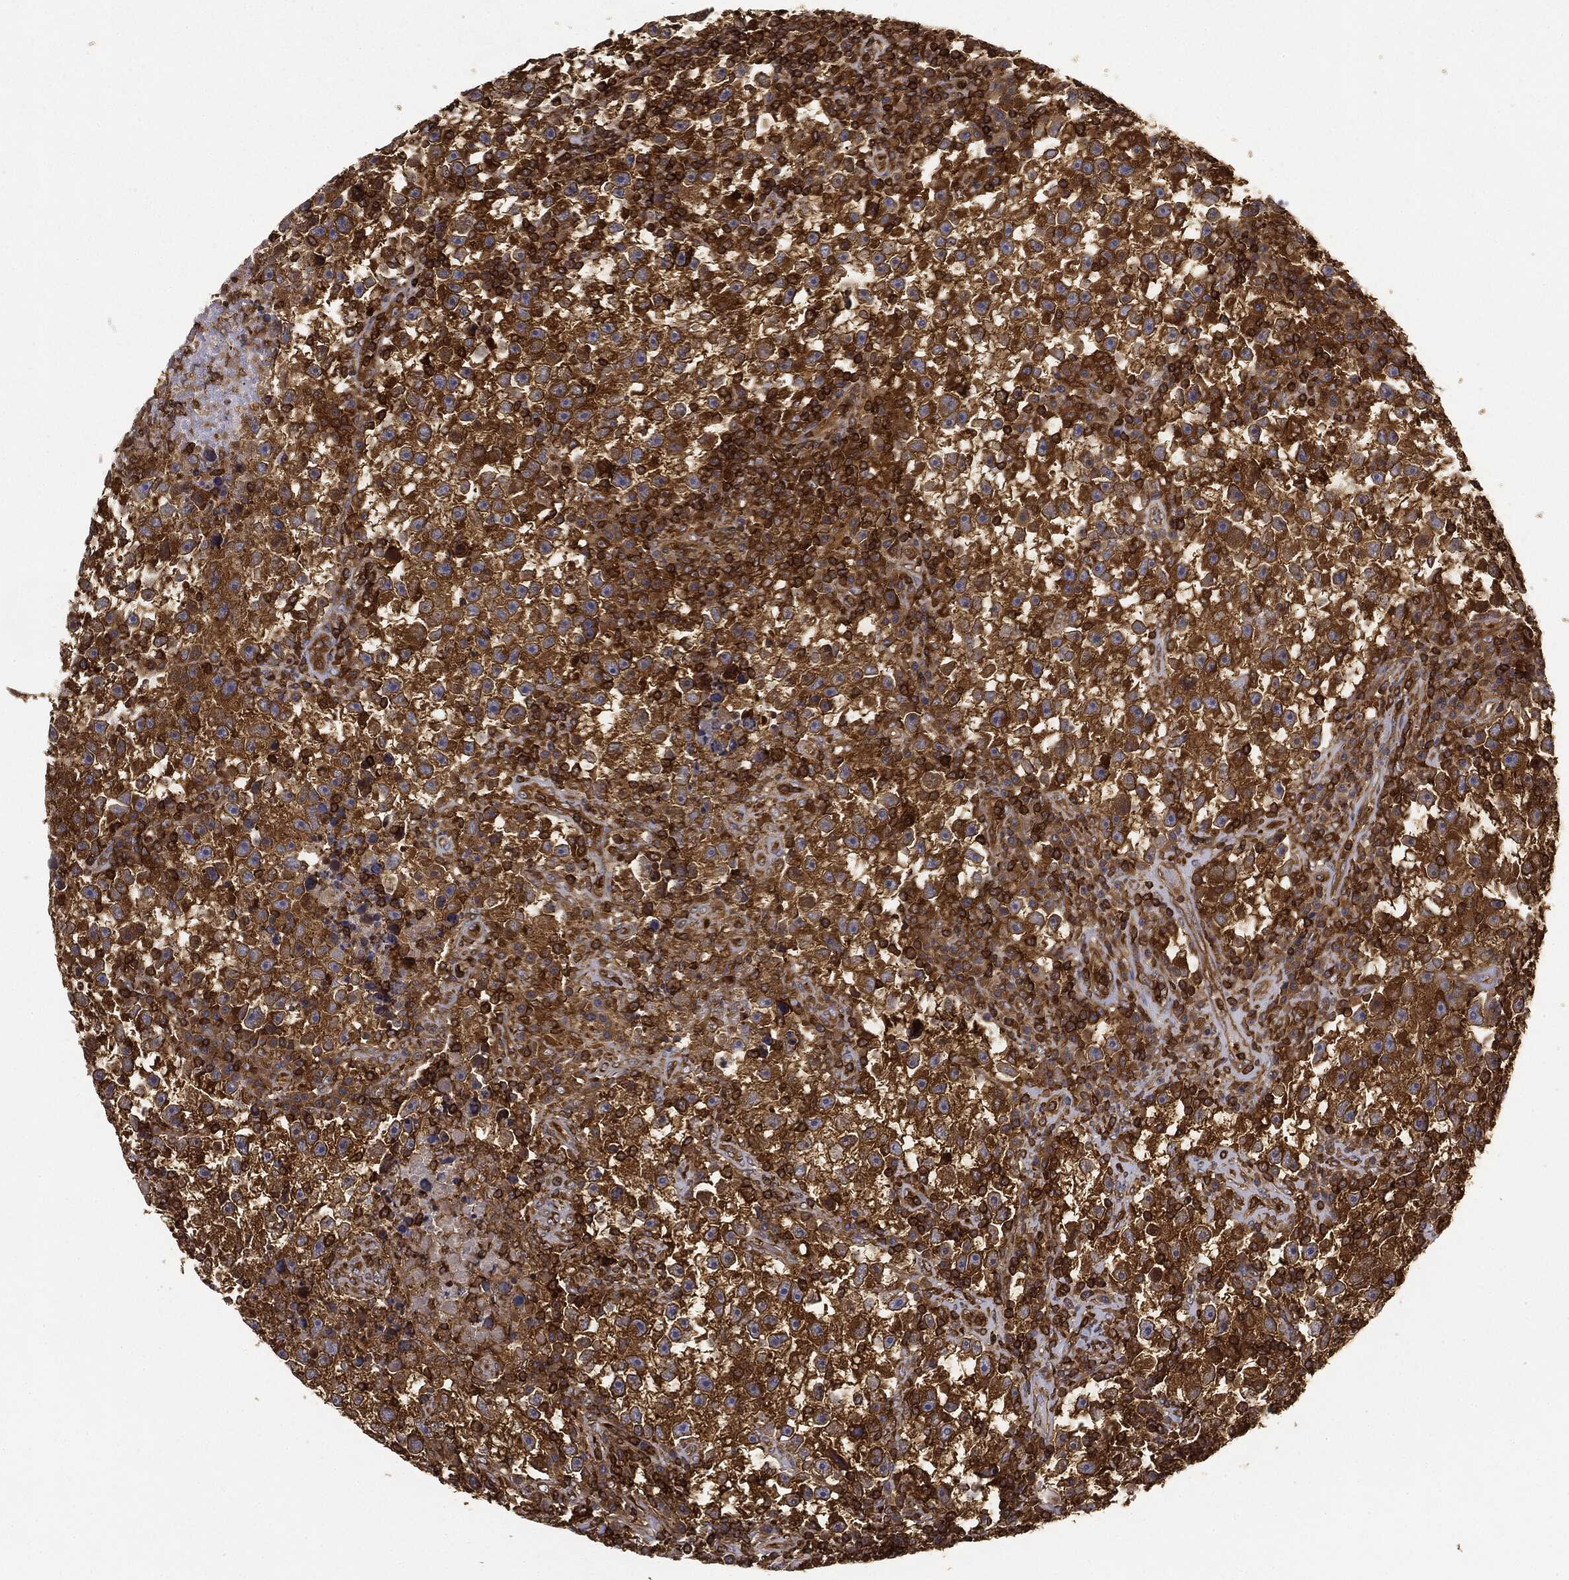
{"staining": {"intensity": "strong", "quantity": "25%-75%", "location": "cytoplasmic/membranous"}, "tissue": "testis cancer", "cell_type": "Tumor cells", "image_type": "cancer", "snomed": [{"axis": "morphology", "description": "Seminoma, NOS"}, {"axis": "topography", "description": "Testis"}], "caption": "The image shows immunohistochemical staining of testis seminoma. There is strong cytoplasmic/membranous staining is identified in about 25%-75% of tumor cells.", "gene": "WDR1", "patient": {"sex": "male", "age": 47}}